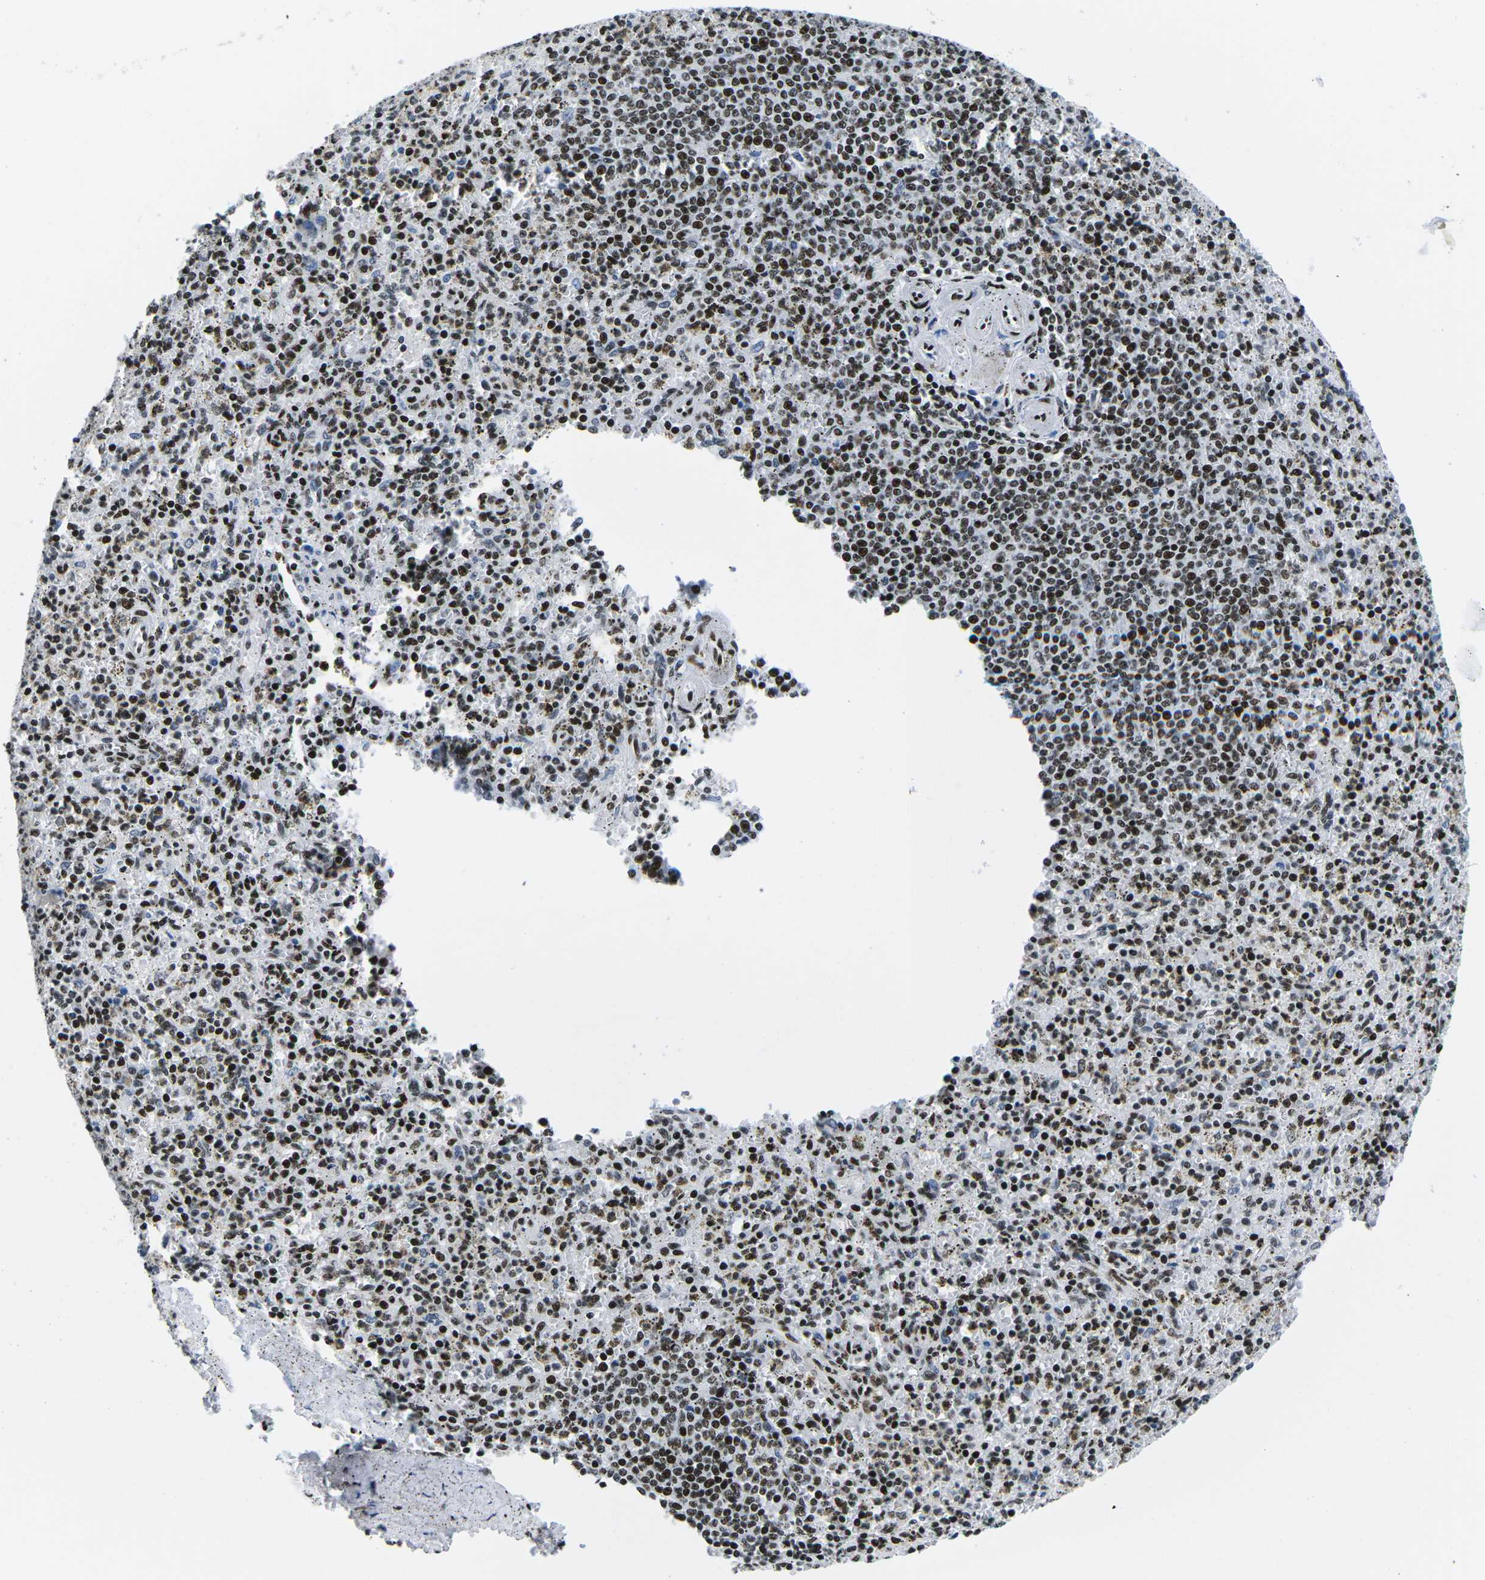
{"staining": {"intensity": "strong", "quantity": "25%-75%", "location": "nuclear"}, "tissue": "spleen", "cell_type": "Cells in red pulp", "image_type": "normal", "snomed": [{"axis": "morphology", "description": "Normal tissue, NOS"}, {"axis": "topography", "description": "Spleen"}], "caption": "IHC micrograph of normal spleen: human spleen stained using IHC demonstrates high levels of strong protein expression localized specifically in the nuclear of cells in red pulp, appearing as a nuclear brown color.", "gene": "ATF1", "patient": {"sex": "male", "age": 72}}